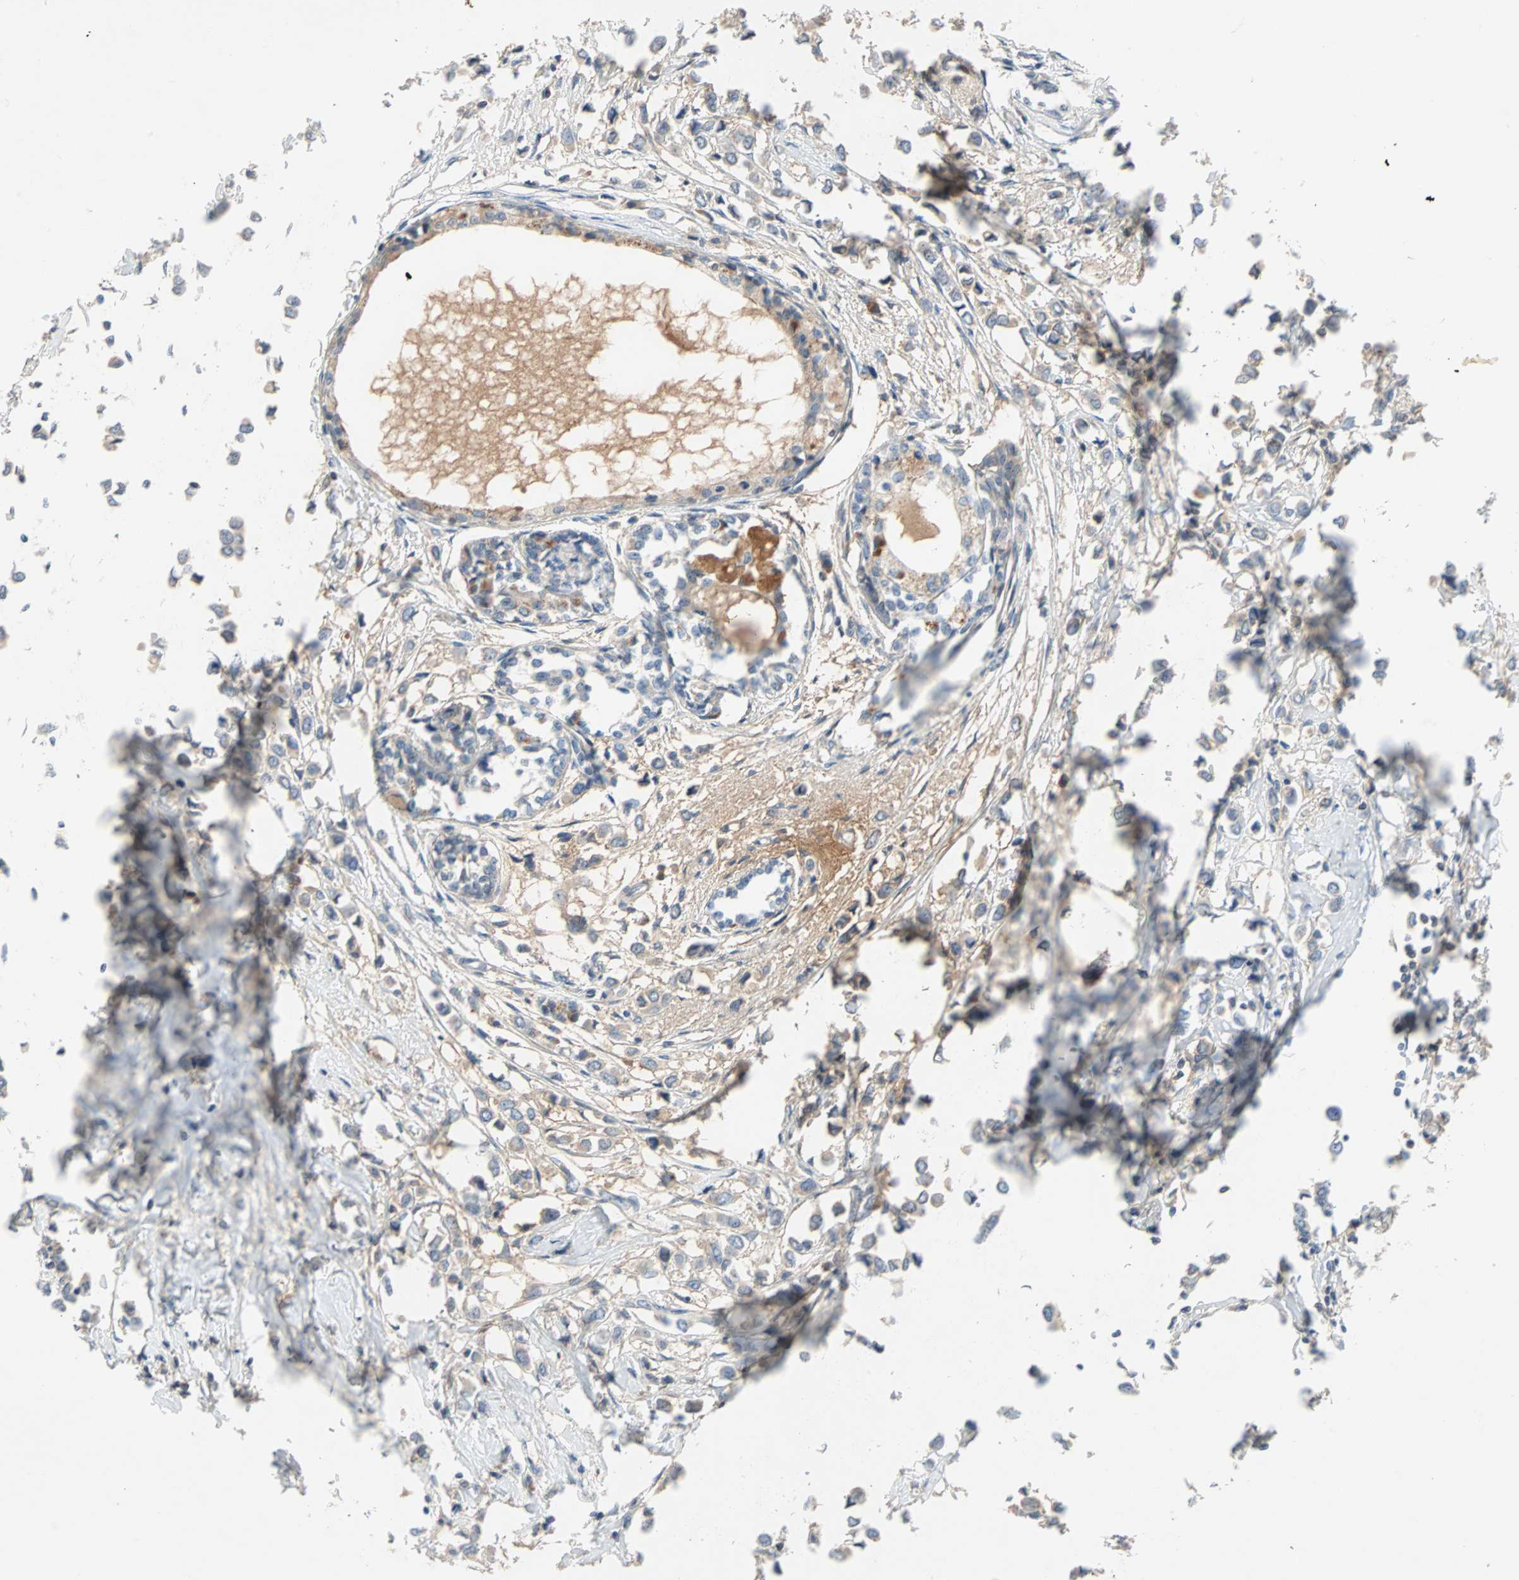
{"staining": {"intensity": "negative", "quantity": "none", "location": "none"}, "tissue": "breast cancer", "cell_type": "Tumor cells", "image_type": "cancer", "snomed": [{"axis": "morphology", "description": "Lobular carcinoma"}, {"axis": "topography", "description": "Breast"}], "caption": "Tumor cells are negative for protein expression in human breast cancer.", "gene": "MAP4K1", "patient": {"sex": "female", "age": 51}}